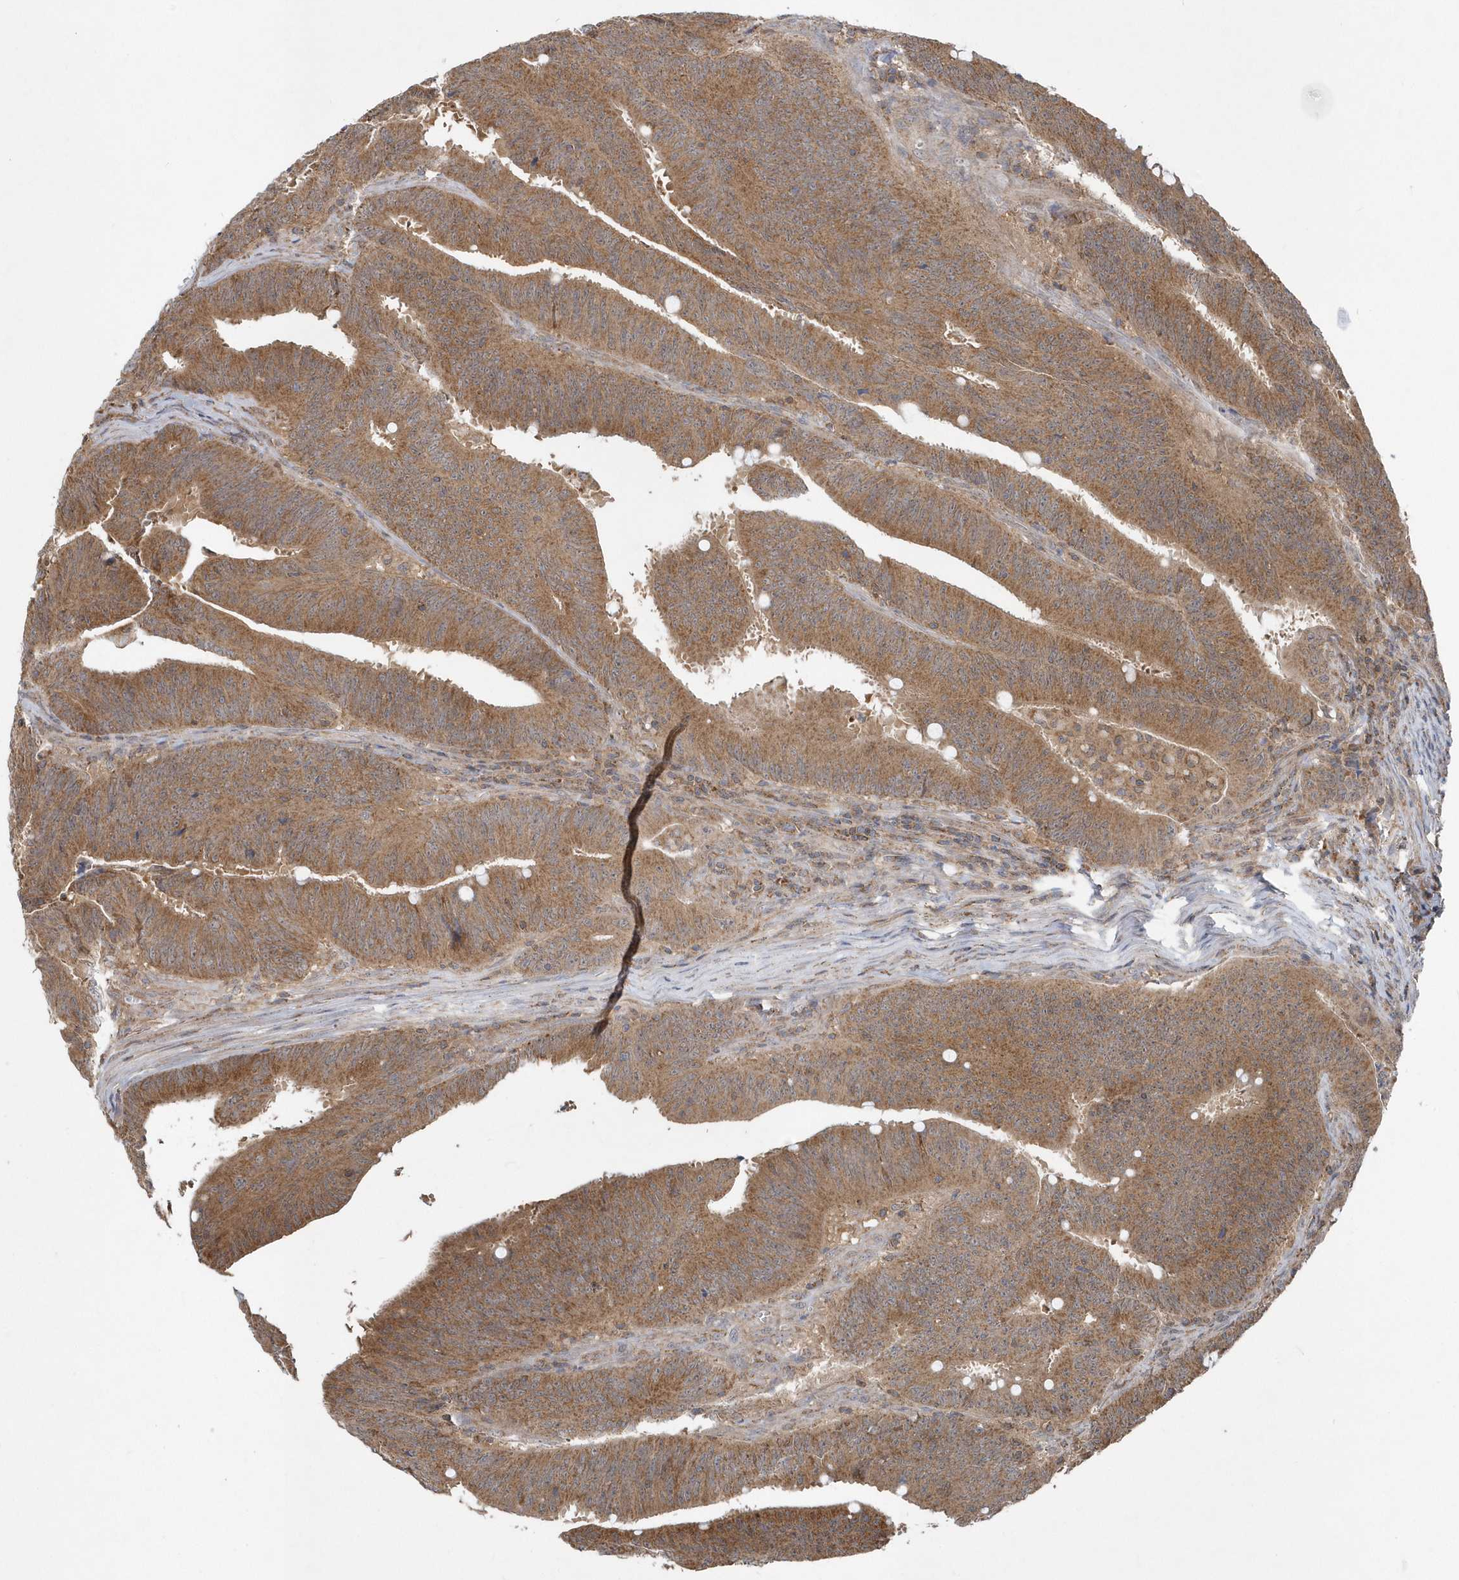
{"staining": {"intensity": "moderate", "quantity": ">75%", "location": "cytoplasmic/membranous"}, "tissue": "colorectal cancer", "cell_type": "Tumor cells", "image_type": "cancer", "snomed": [{"axis": "morphology", "description": "Adenocarcinoma, NOS"}, {"axis": "topography", "description": "Colon"}], "caption": "Immunohistochemistry (IHC) staining of colorectal cancer (adenocarcinoma), which displays medium levels of moderate cytoplasmic/membranous staining in about >75% of tumor cells indicating moderate cytoplasmic/membranous protein staining. The staining was performed using DAB (brown) for protein detection and nuclei were counterstained in hematoxylin (blue).", "gene": "PPP1R7", "patient": {"sex": "male", "age": 45}}